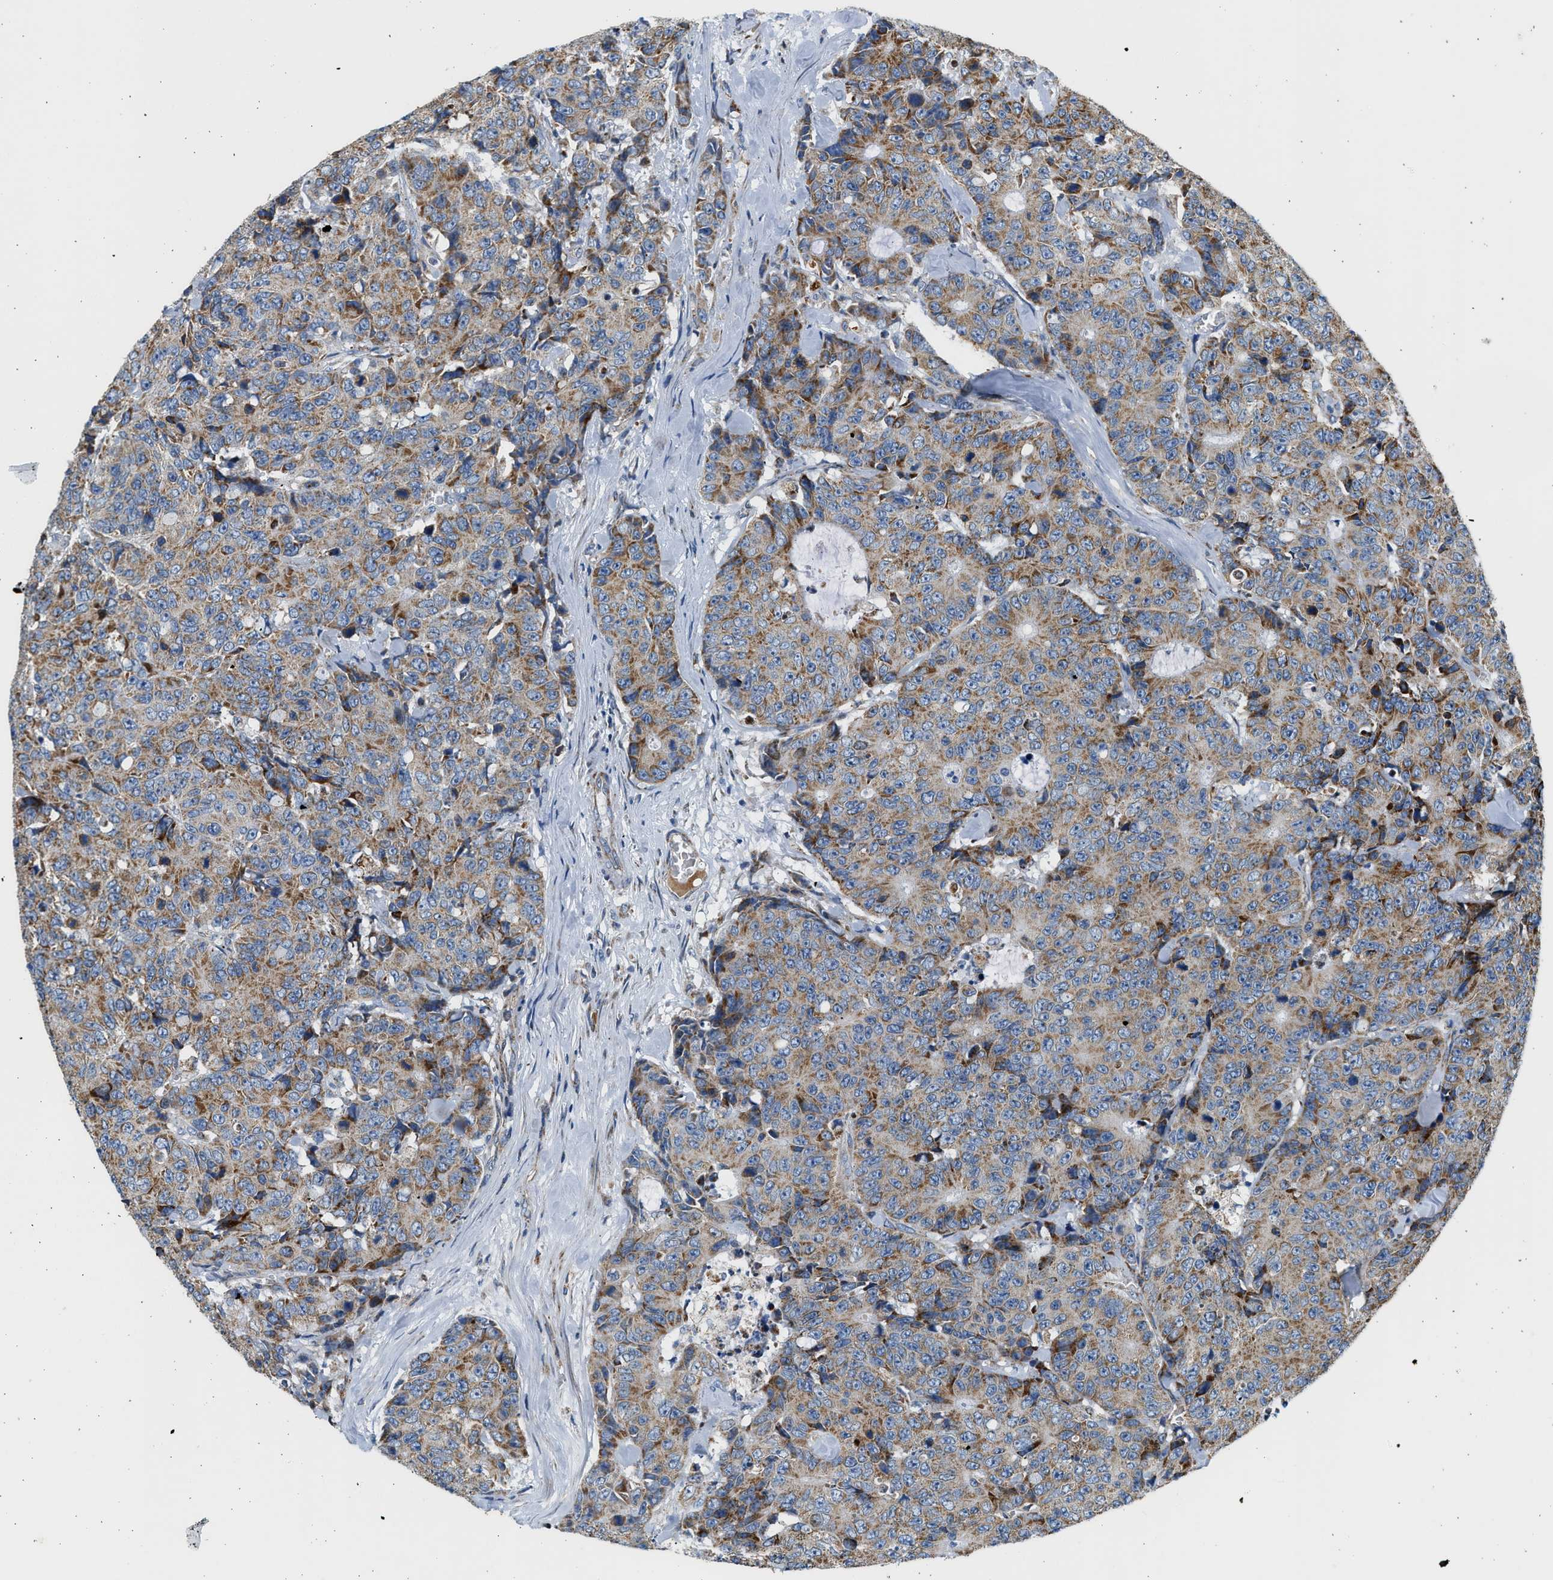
{"staining": {"intensity": "moderate", "quantity": ">75%", "location": "cytoplasmic/membranous"}, "tissue": "colorectal cancer", "cell_type": "Tumor cells", "image_type": "cancer", "snomed": [{"axis": "morphology", "description": "Adenocarcinoma, NOS"}, {"axis": "topography", "description": "Colon"}], "caption": "Adenocarcinoma (colorectal) tissue displays moderate cytoplasmic/membranous staining in approximately >75% of tumor cells, visualized by immunohistochemistry. (IHC, brightfield microscopy, high magnification).", "gene": "KCNMB3", "patient": {"sex": "female", "age": 86}}